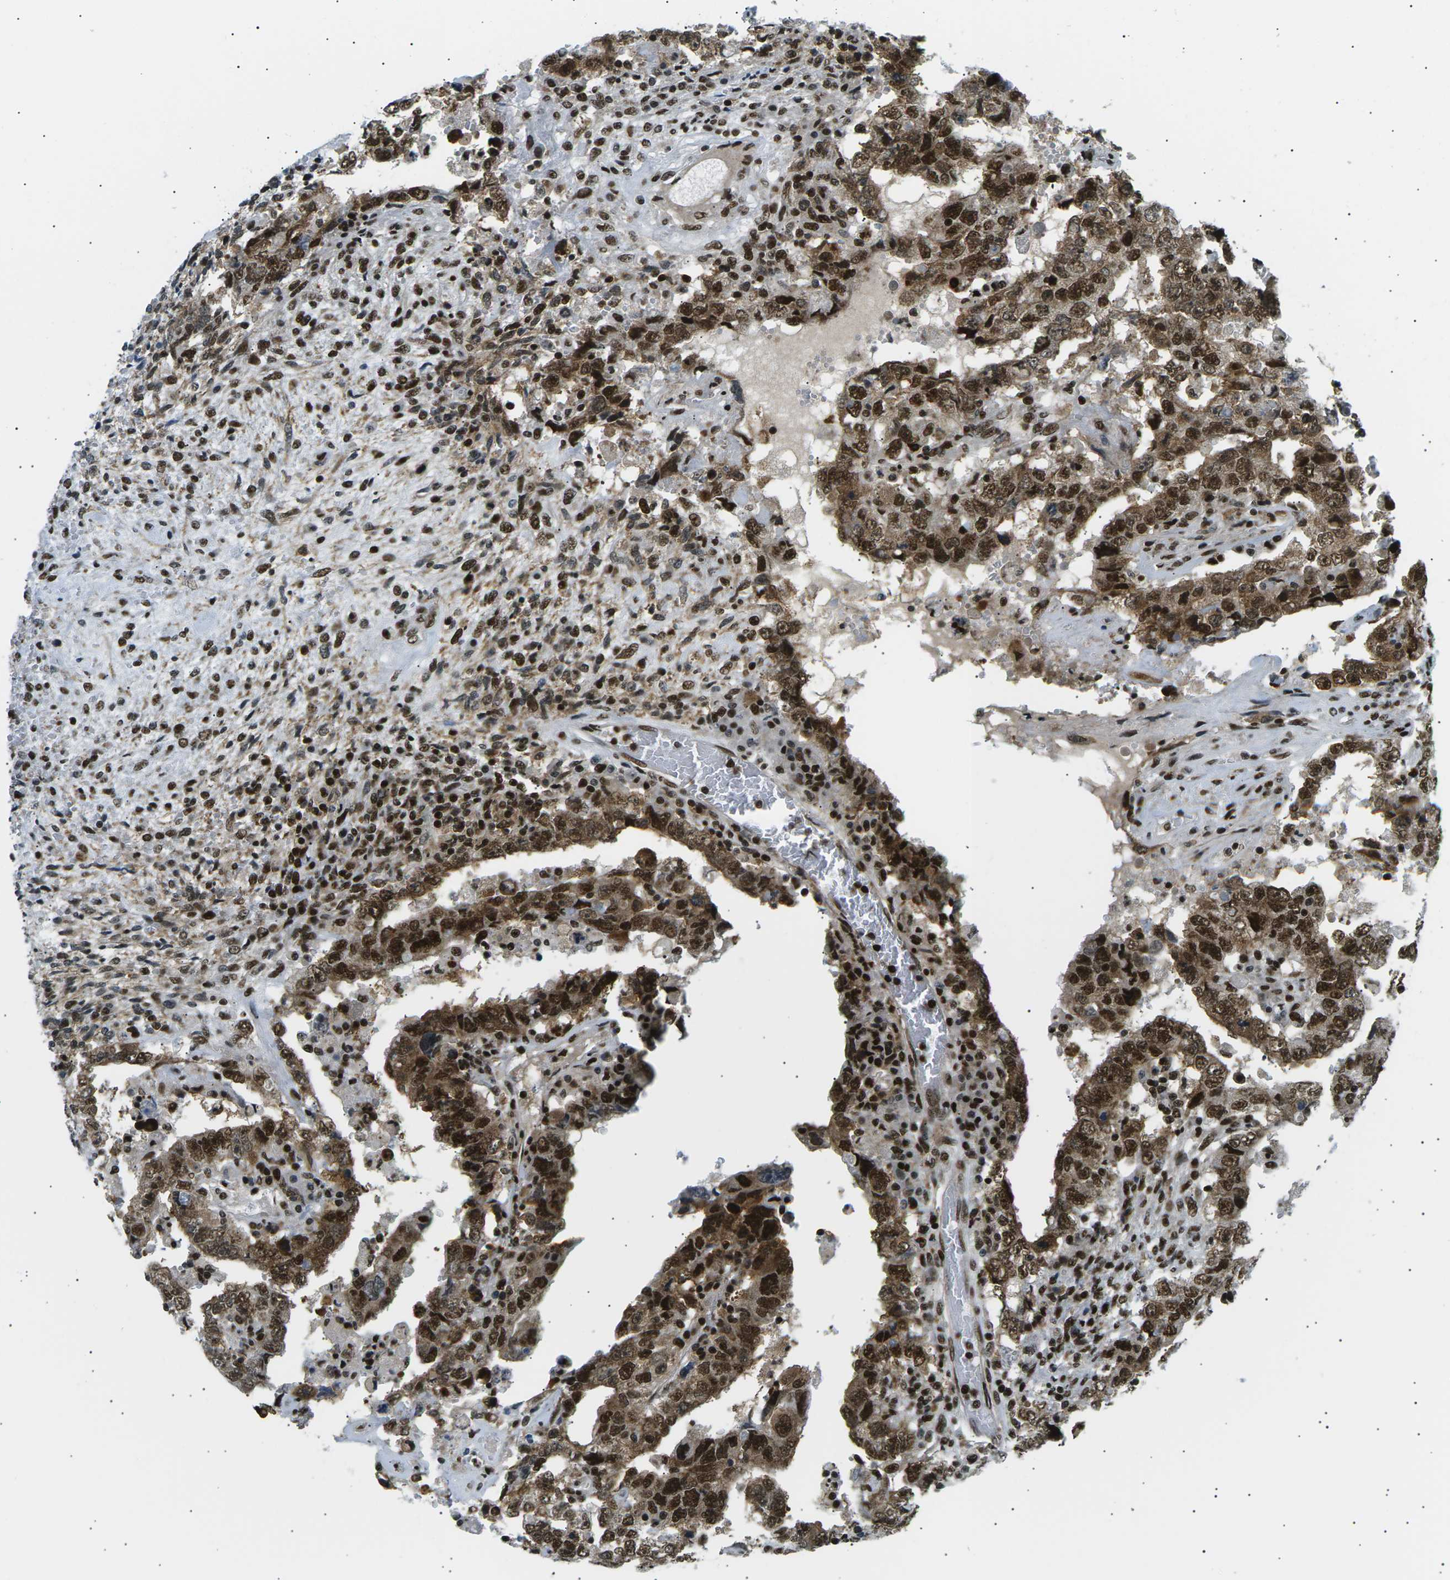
{"staining": {"intensity": "strong", "quantity": ">75%", "location": "cytoplasmic/membranous,nuclear"}, "tissue": "testis cancer", "cell_type": "Tumor cells", "image_type": "cancer", "snomed": [{"axis": "morphology", "description": "Carcinoma, Embryonal, NOS"}, {"axis": "topography", "description": "Testis"}], "caption": "The photomicrograph demonstrates immunohistochemical staining of testis embryonal carcinoma. There is strong cytoplasmic/membranous and nuclear expression is present in about >75% of tumor cells. (brown staining indicates protein expression, while blue staining denotes nuclei).", "gene": "RPA2", "patient": {"sex": "male", "age": 26}}